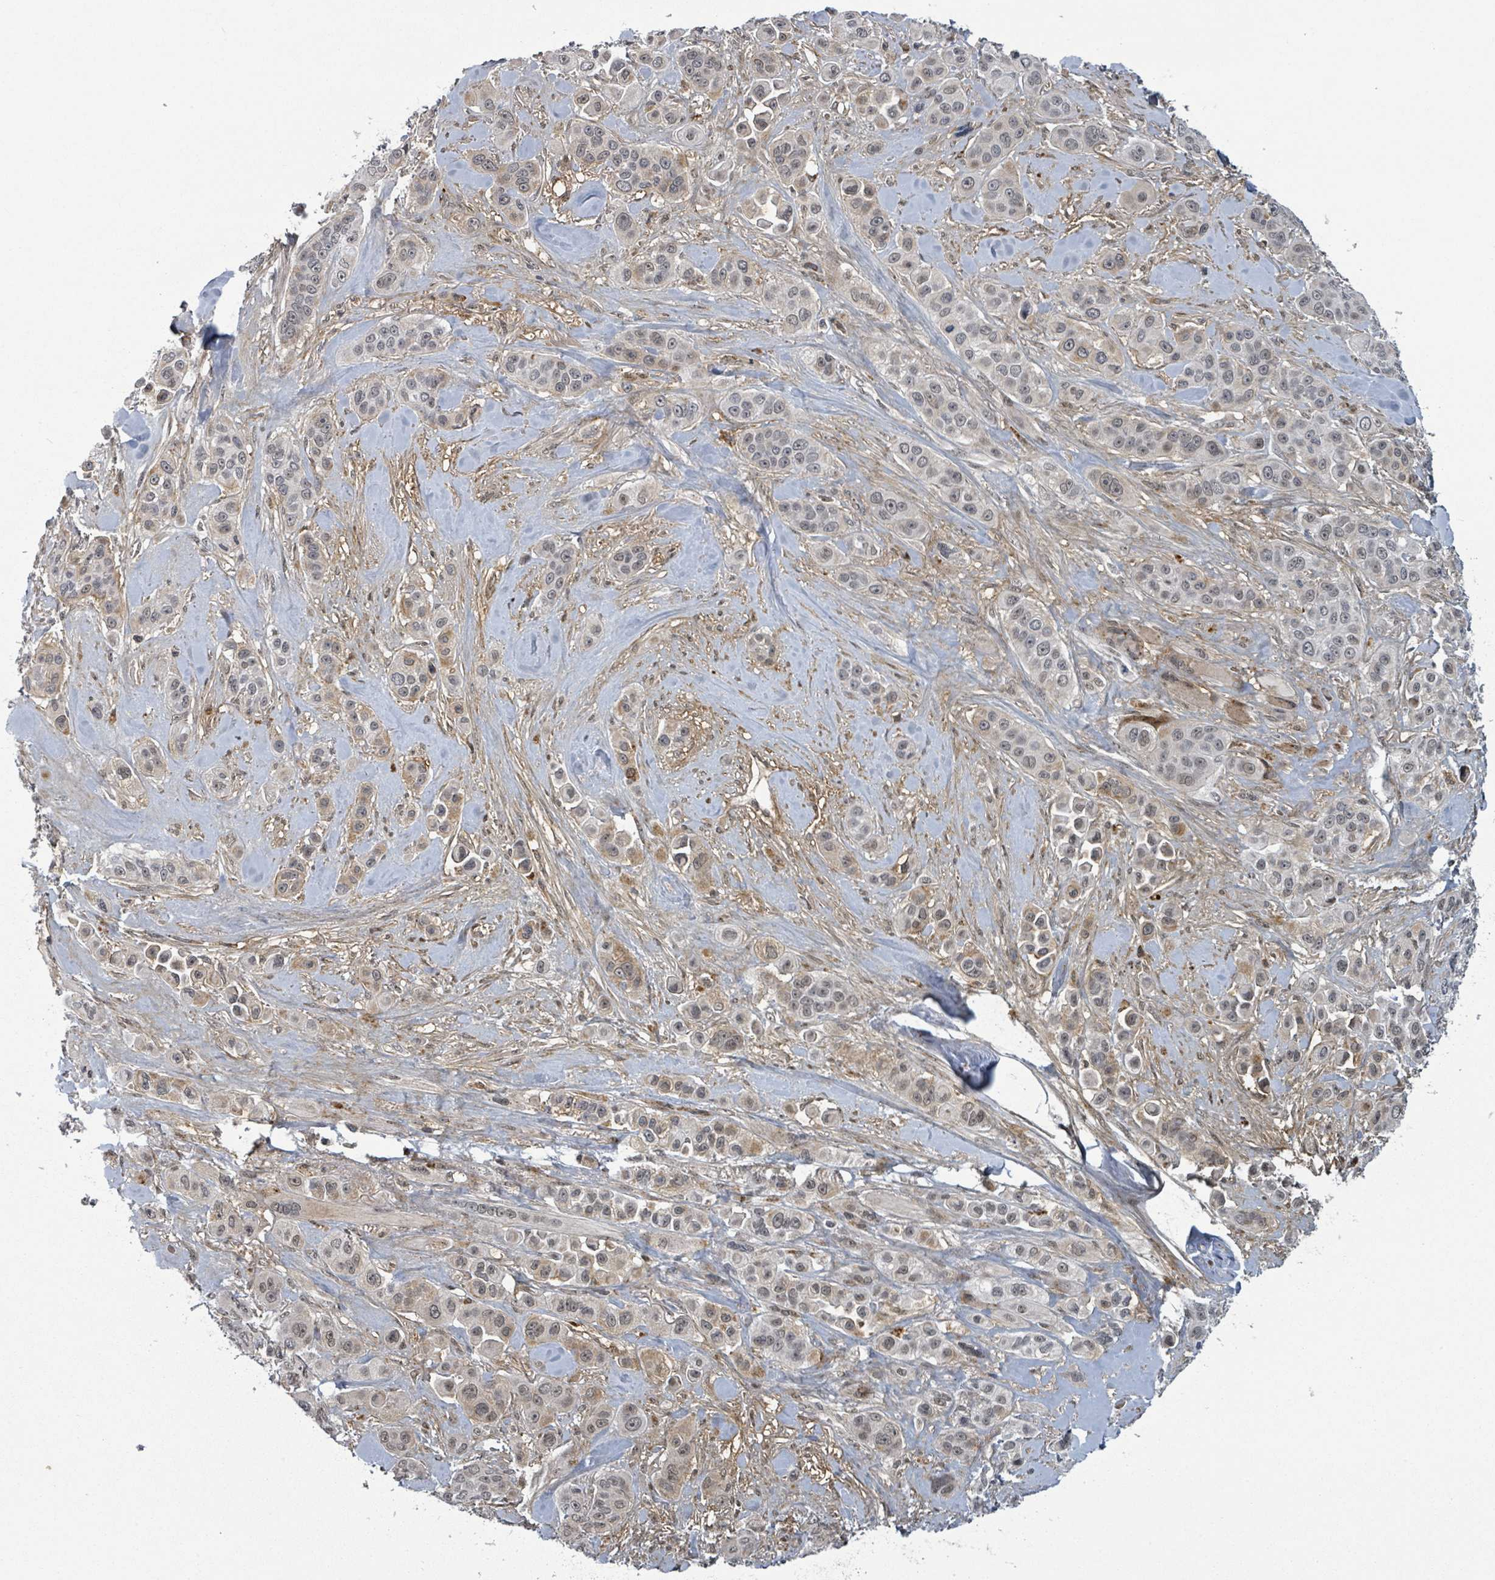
{"staining": {"intensity": "weak", "quantity": "25%-75%", "location": "cytoplasmic/membranous,nuclear"}, "tissue": "skin cancer", "cell_type": "Tumor cells", "image_type": "cancer", "snomed": [{"axis": "morphology", "description": "Squamous cell carcinoma, NOS"}, {"axis": "topography", "description": "Skin"}], "caption": "Immunohistochemical staining of squamous cell carcinoma (skin) shows low levels of weak cytoplasmic/membranous and nuclear protein expression in approximately 25%-75% of tumor cells.", "gene": "GTF3C1", "patient": {"sex": "male", "age": 67}}